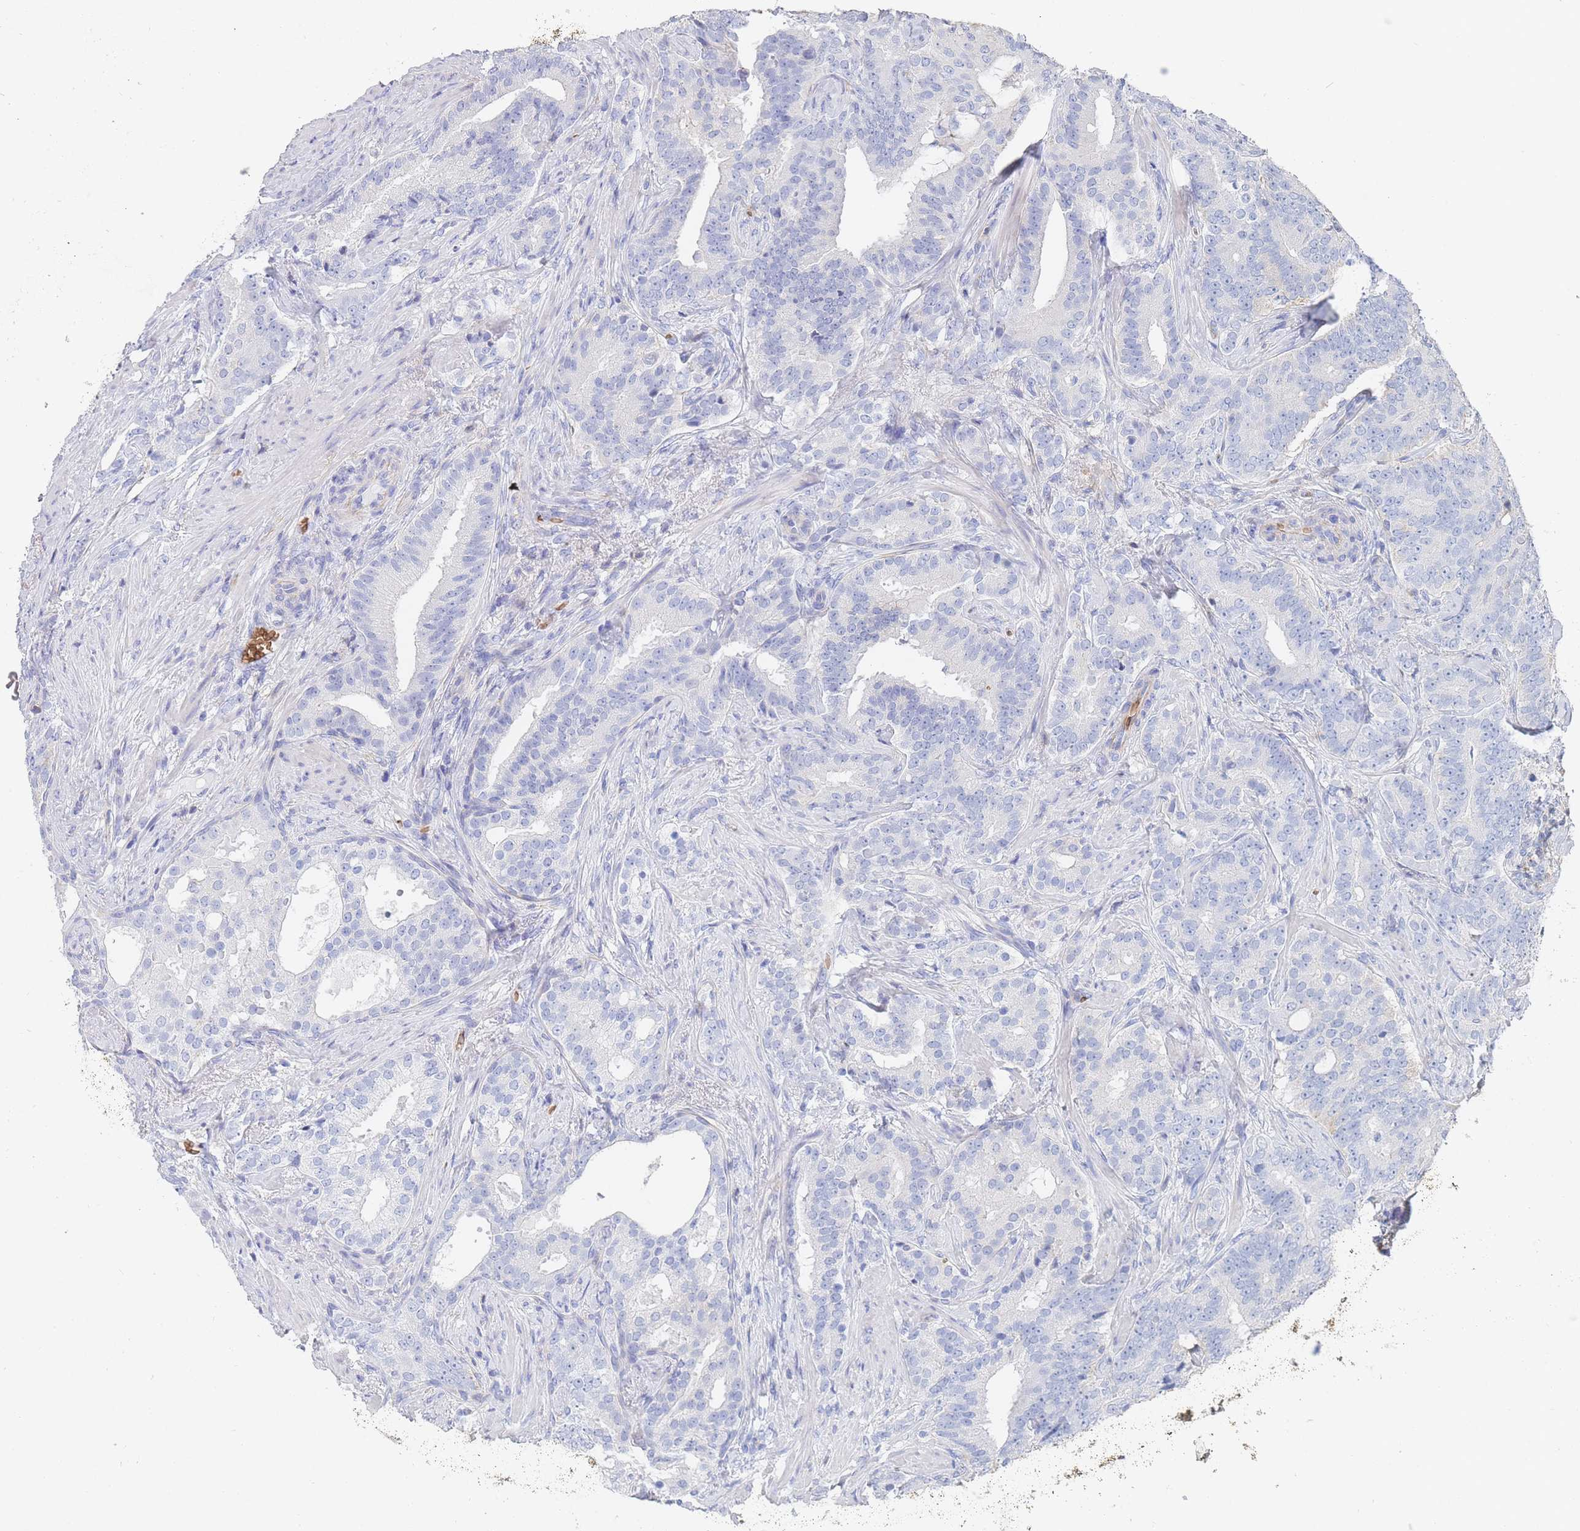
{"staining": {"intensity": "negative", "quantity": "none", "location": "none"}, "tissue": "prostate cancer", "cell_type": "Tumor cells", "image_type": "cancer", "snomed": [{"axis": "morphology", "description": "Adenocarcinoma, High grade"}, {"axis": "topography", "description": "Prostate"}], "caption": "This is an IHC photomicrograph of prostate cancer (high-grade adenocarcinoma). There is no expression in tumor cells.", "gene": "SLC2A1", "patient": {"sex": "male", "age": 64}}